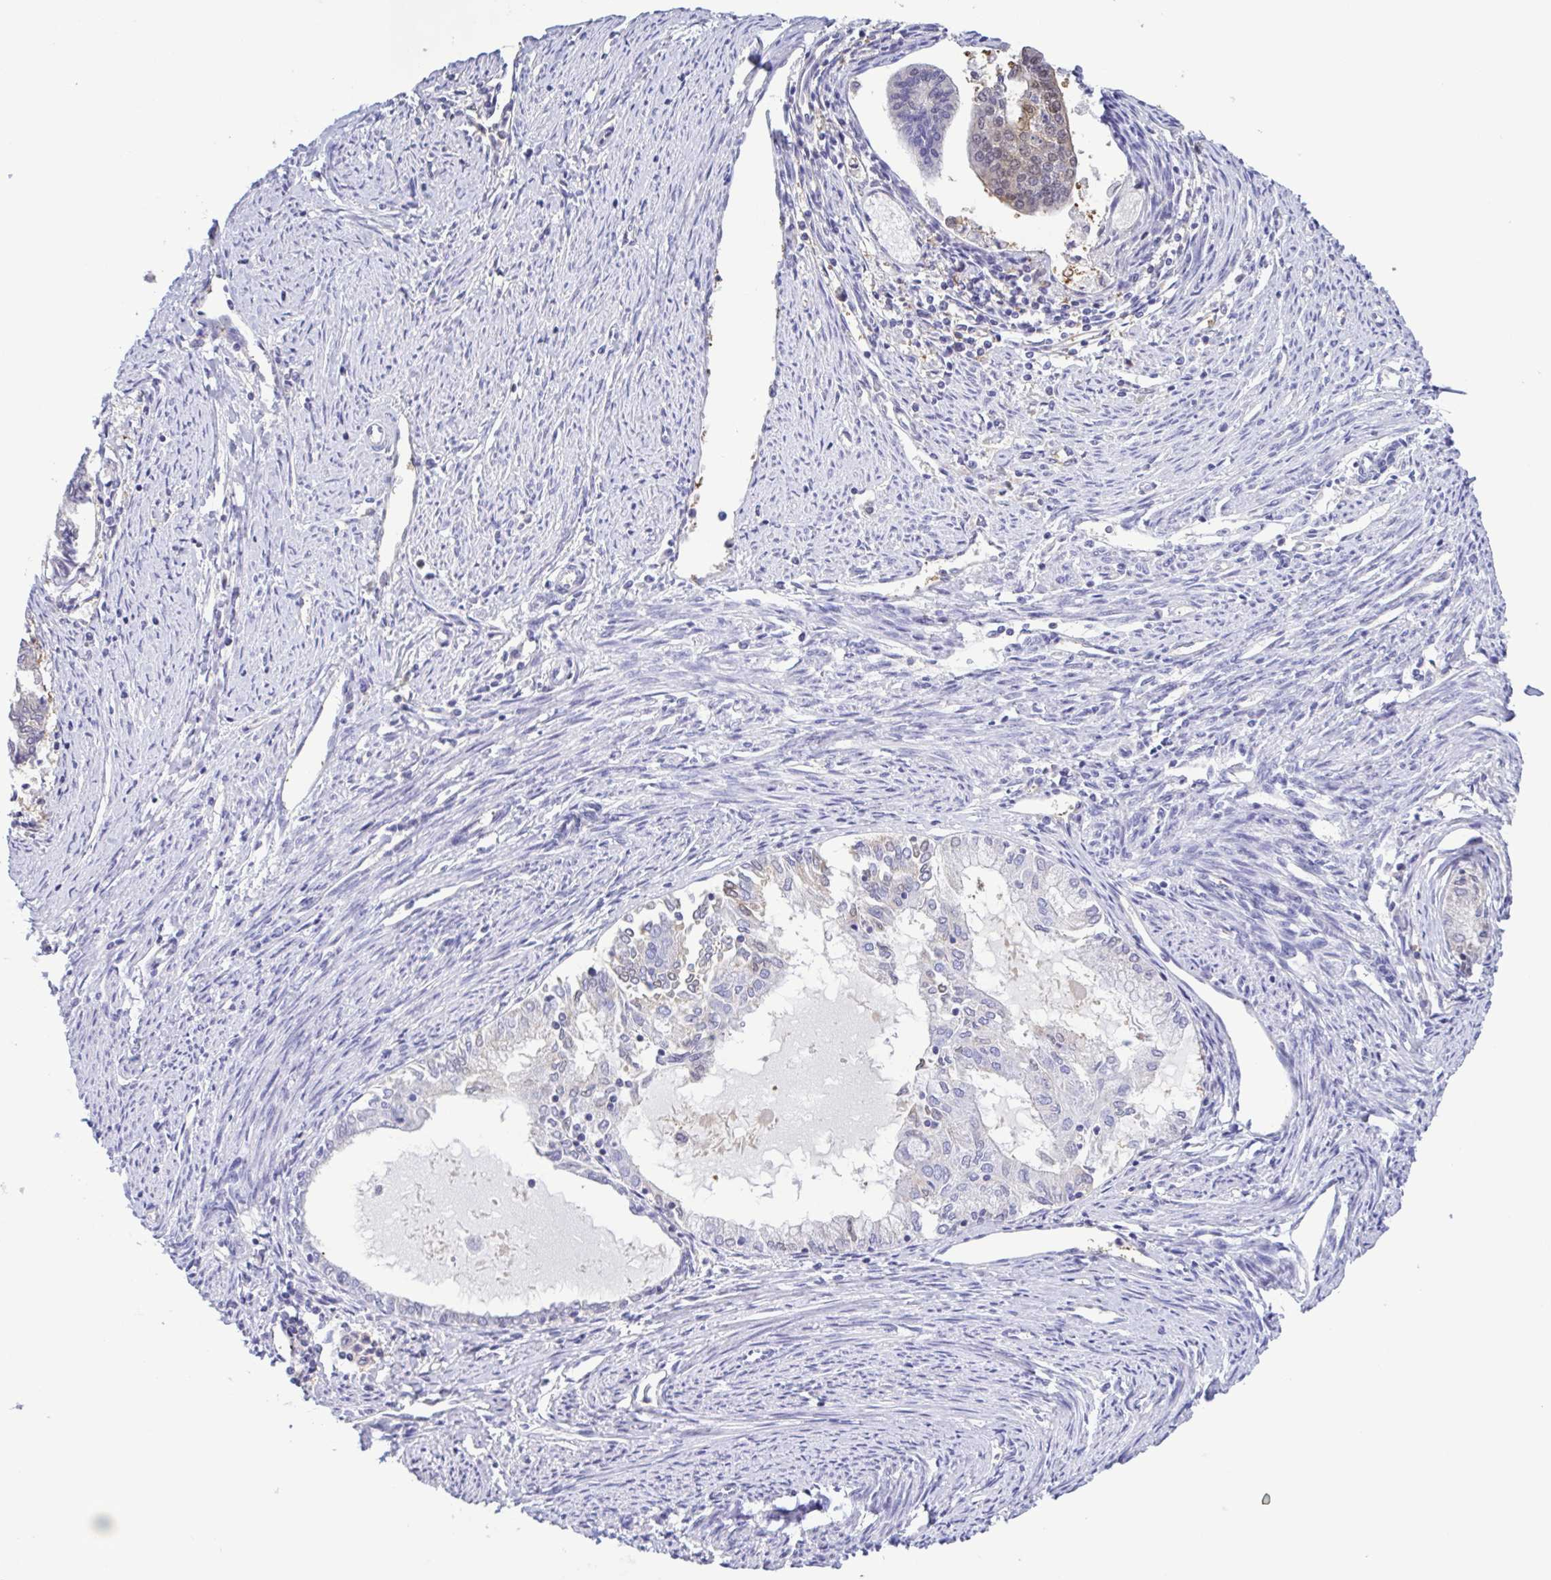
{"staining": {"intensity": "weak", "quantity": "25%-75%", "location": "cytoplasmic/membranous"}, "tissue": "endometrial cancer", "cell_type": "Tumor cells", "image_type": "cancer", "snomed": [{"axis": "morphology", "description": "Adenocarcinoma, NOS"}, {"axis": "topography", "description": "Endometrium"}], "caption": "Immunohistochemistry image of endometrial adenocarcinoma stained for a protein (brown), which reveals low levels of weak cytoplasmic/membranous positivity in approximately 25%-75% of tumor cells.", "gene": "LDHC", "patient": {"sex": "female", "age": 79}}